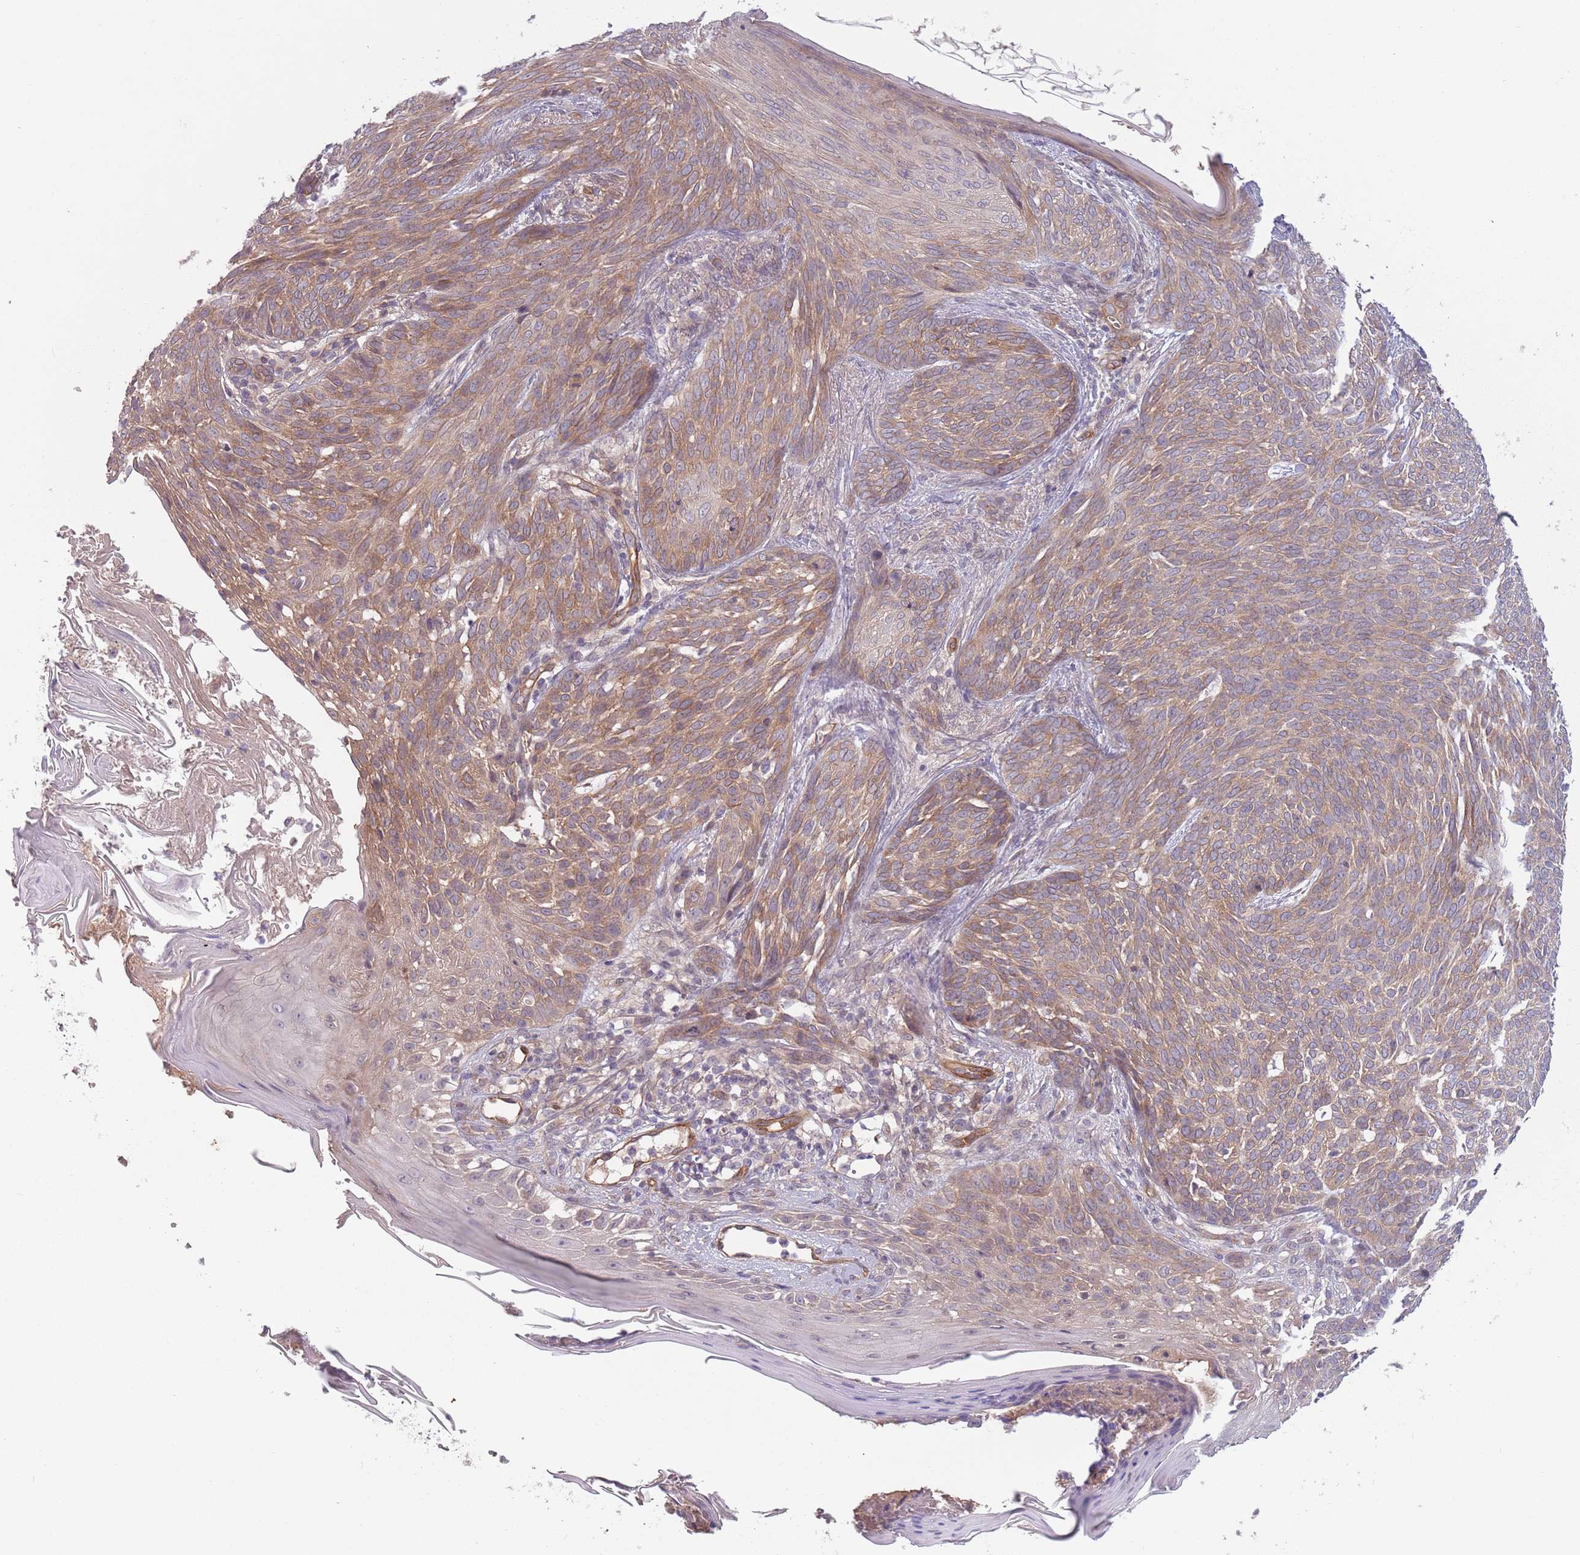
{"staining": {"intensity": "weak", "quantity": ">75%", "location": "cytoplasmic/membranous"}, "tissue": "skin cancer", "cell_type": "Tumor cells", "image_type": "cancer", "snomed": [{"axis": "morphology", "description": "Basal cell carcinoma"}, {"axis": "topography", "description": "Skin"}], "caption": "Immunohistochemistry of human basal cell carcinoma (skin) shows low levels of weak cytoplasmic/membranous staining in approximately >75% of tumor cells.", "gene": "SAV1", "patient": {"sex": "female", "age": 86}}